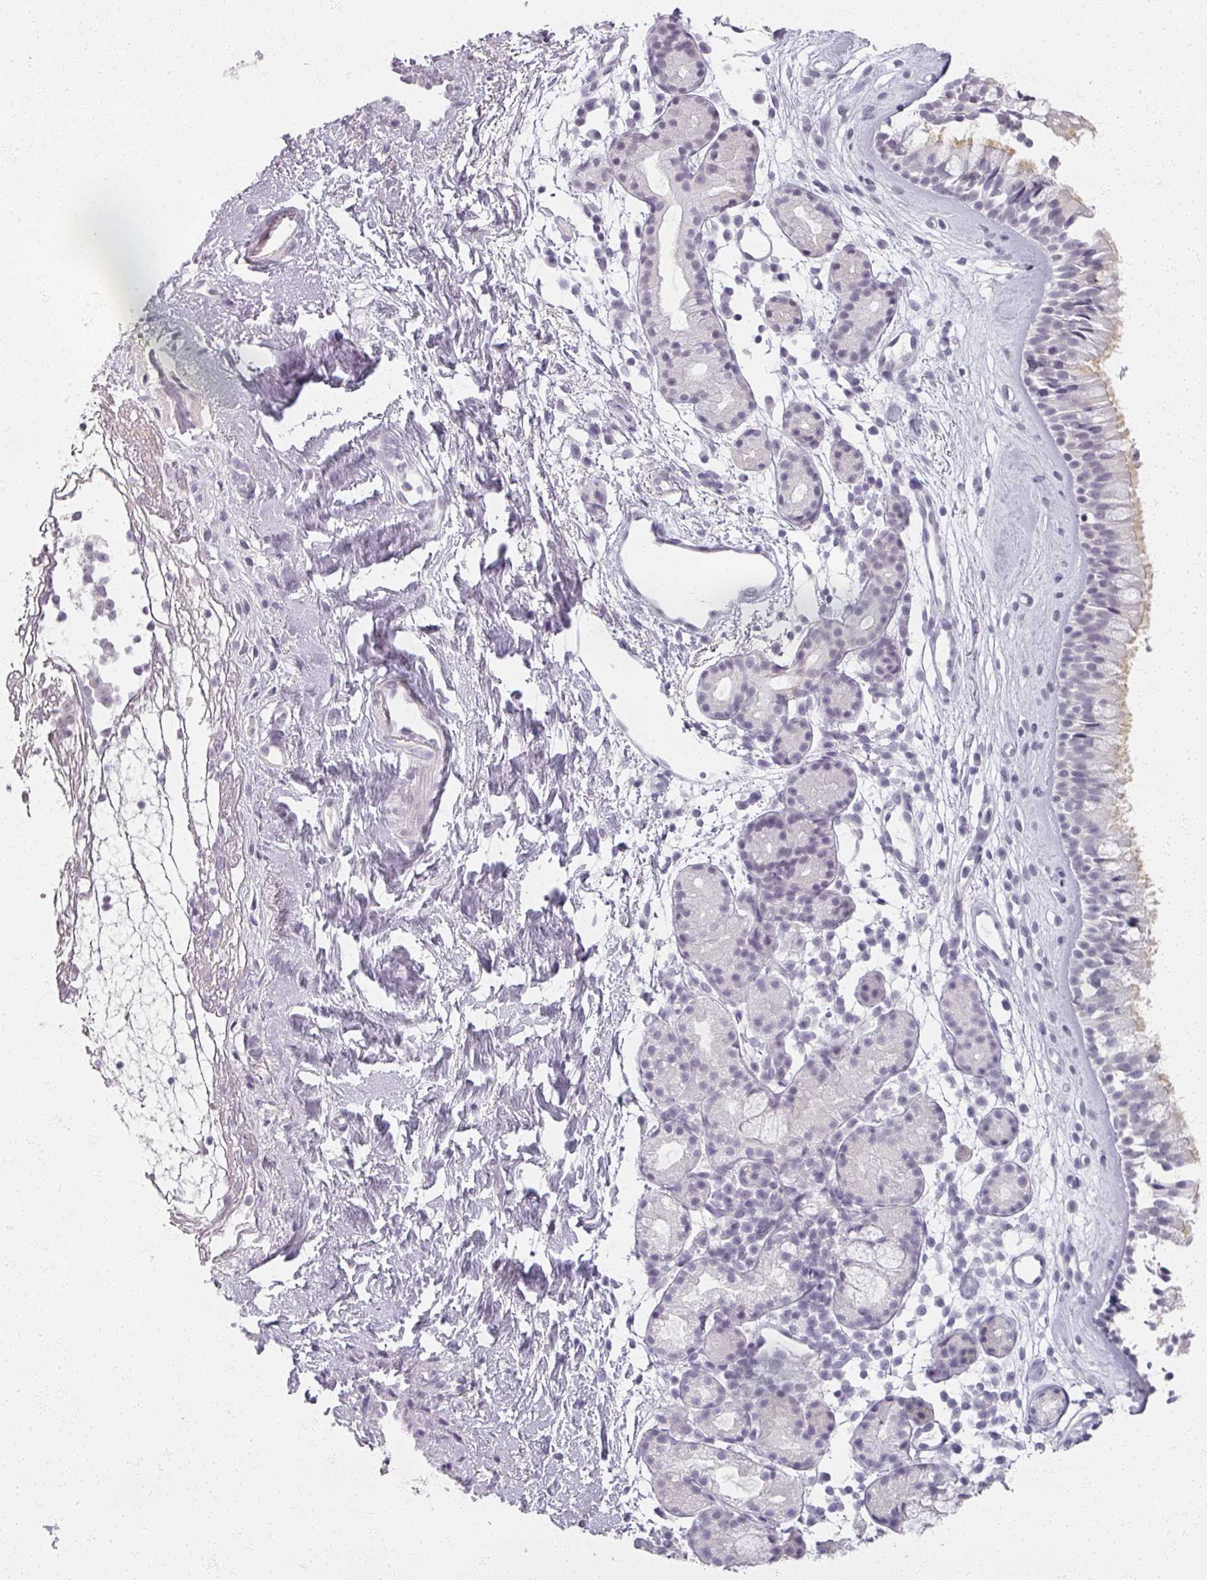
{"staining": {"intensity": "moderate", "quantity": "<25%", "location": "cytoplasmic/membranous"}, "tissue": "nasopharynx", "cell_type": "Respiratory epithelial cells", "image_type": "normal", "snomed": [{"axis": "morphology", "description": "Normal tissue, NOS"}, {"axis": "topography", "description": "Nasopharynx"}], "caption": "Nasopharynx stained for a protein (brown) displays moderate cytoplasmic/membranous positive positivity in approximately <25% of respiratory epithelial cells.", "gene": "RFPL2", "patient": {"sex": "male", "age": 82}}